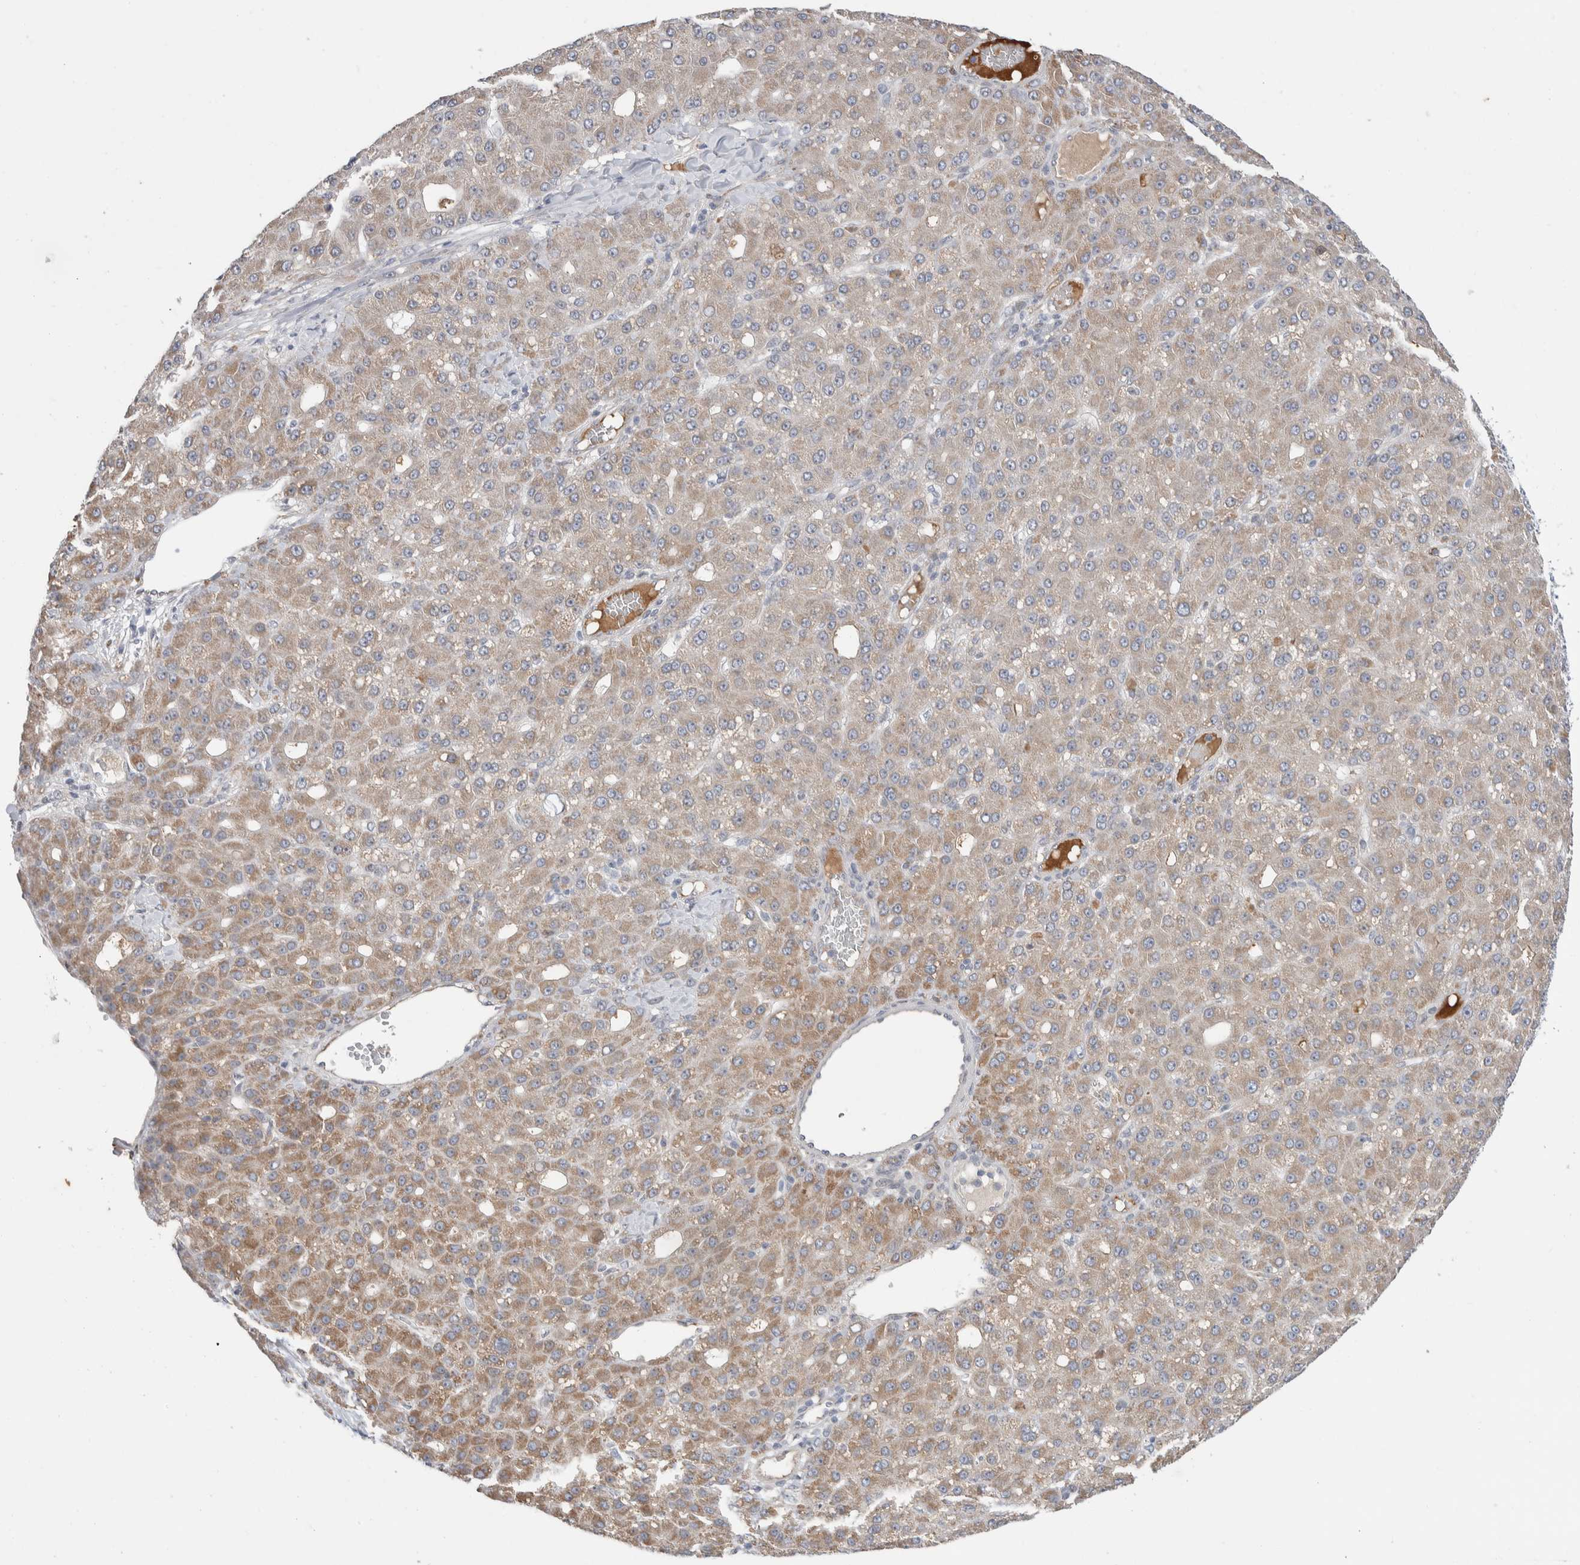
{"staining": {"intensity": "weak", "quantity": ">75%", "location": "cytoplasmic/membranous"}, "tissue": "liver cancer", "cell_type": "Tumor cells", "image_type": "cancer", "snomed": [{"axis": "morphology", "description": "Carcinoma, Hepatocellular, NOS"}, {"axis": "topography", "description": "Liver"}], "caption": "The histopathology image reveals a brown stain indicating the presence of a protein in the cytoplasmic/membranous of tumor cells in liver cancer. (IHC, brightfield microscopy, high magnification).", "gene": "RUSF1", "patient": {"sex": "male", "age": 67}}